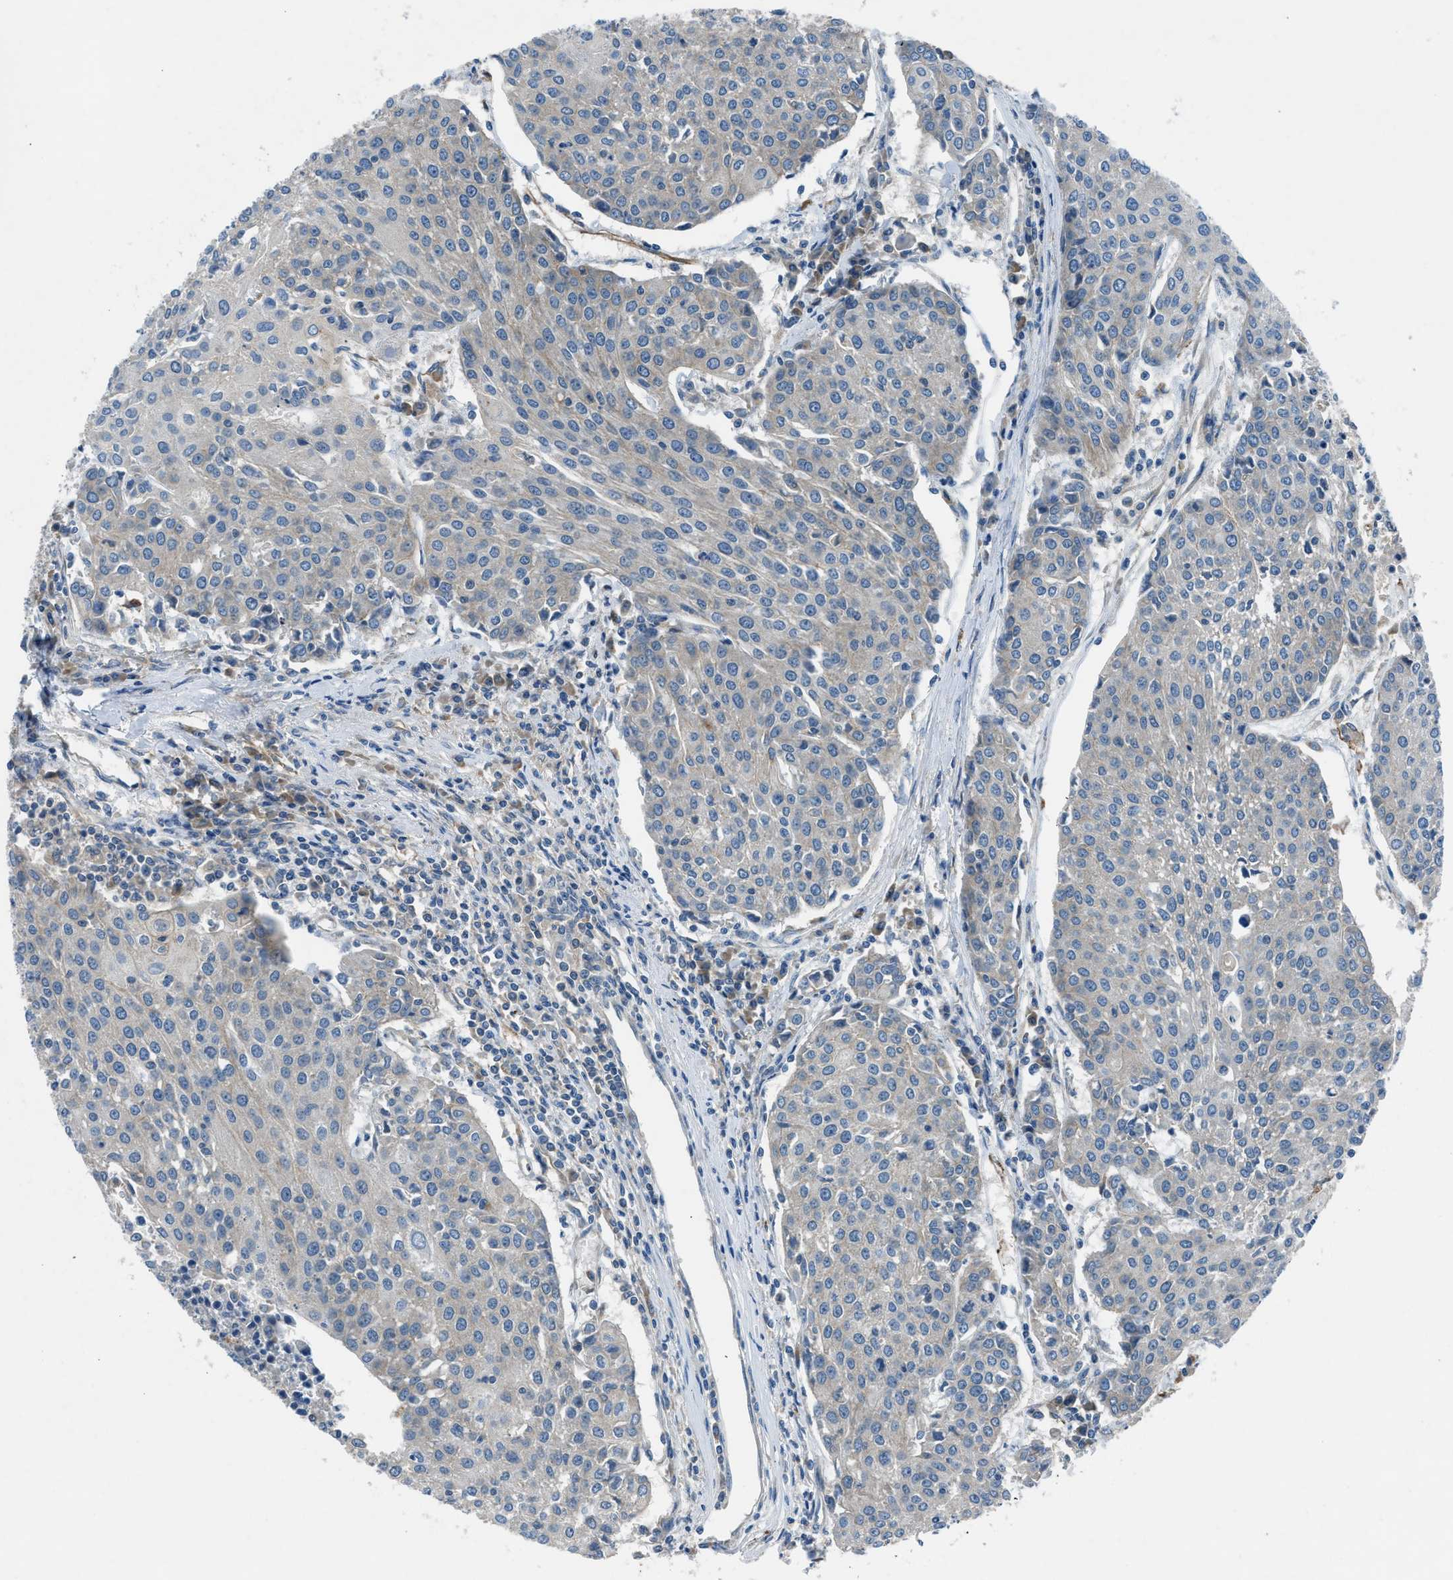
{"staining": {"intensity": "weak", "quantity": "<25%", "location": "cytoplasmic/membranous"}, "tissue": "urothelial cancer", "cell_type": "Tumor cells", "image_type": "cancer", "snomed": [{"axis": "morphology", "description": "Urothelial carcinoma, High grade"}, {"axis": "topography", "description": "Urinary bladder"}], "caption": "A high-resolution photomicrograph shows immunohistochemistry staining of urothelial cancer, which shows no significant staining in tumor cells.", "gene": "BMP1", "patient": {"sex": "female", "age": 85}}